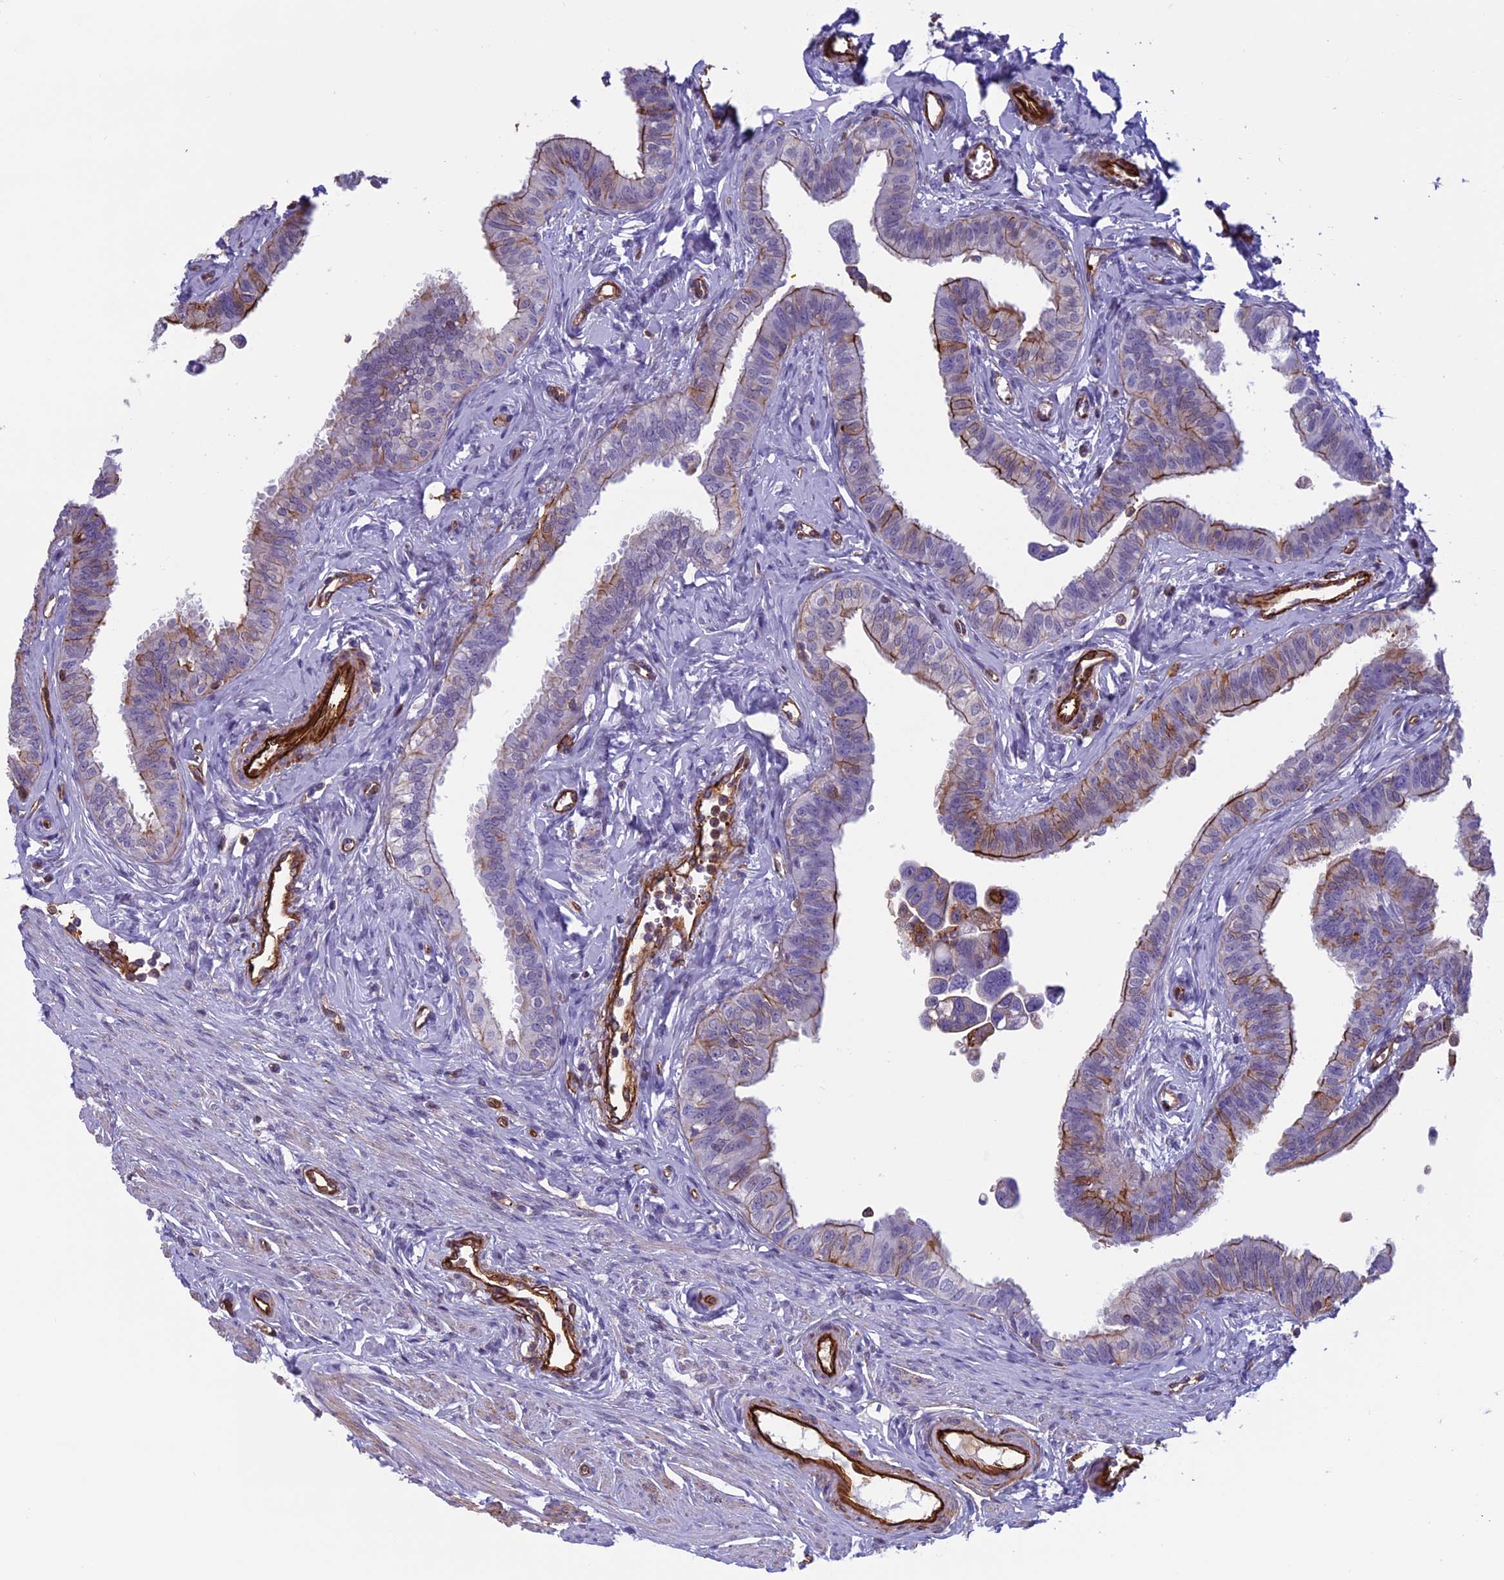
{"staining": {"intensity": "strong", "quantity": "25%-75%", "location": "cytoplasmic/membranous"}, "tissue": "fallopian tube", "cell_type": "Glandular cells", "image_type": "normal", "snomed": [{"axis": "morphology", "description": "Normal tissue, NOS"}, {"axis": "morphology", "description": "Carcinoma, NOS"}, {"axis": "topography", "description": "Fallopian tube"}, {"axis": "topography", "description": "Ovary"}], "caption": "An immunohistochemistry (IHC) micrograph of benign tissue is shown. Protein staining in brown shows strong cytoplasmic/membranous positivity in fallopian tube within glandular cells.", "gene": "ANGPTL2", "patient": {"sex": "female", "age": 59}}